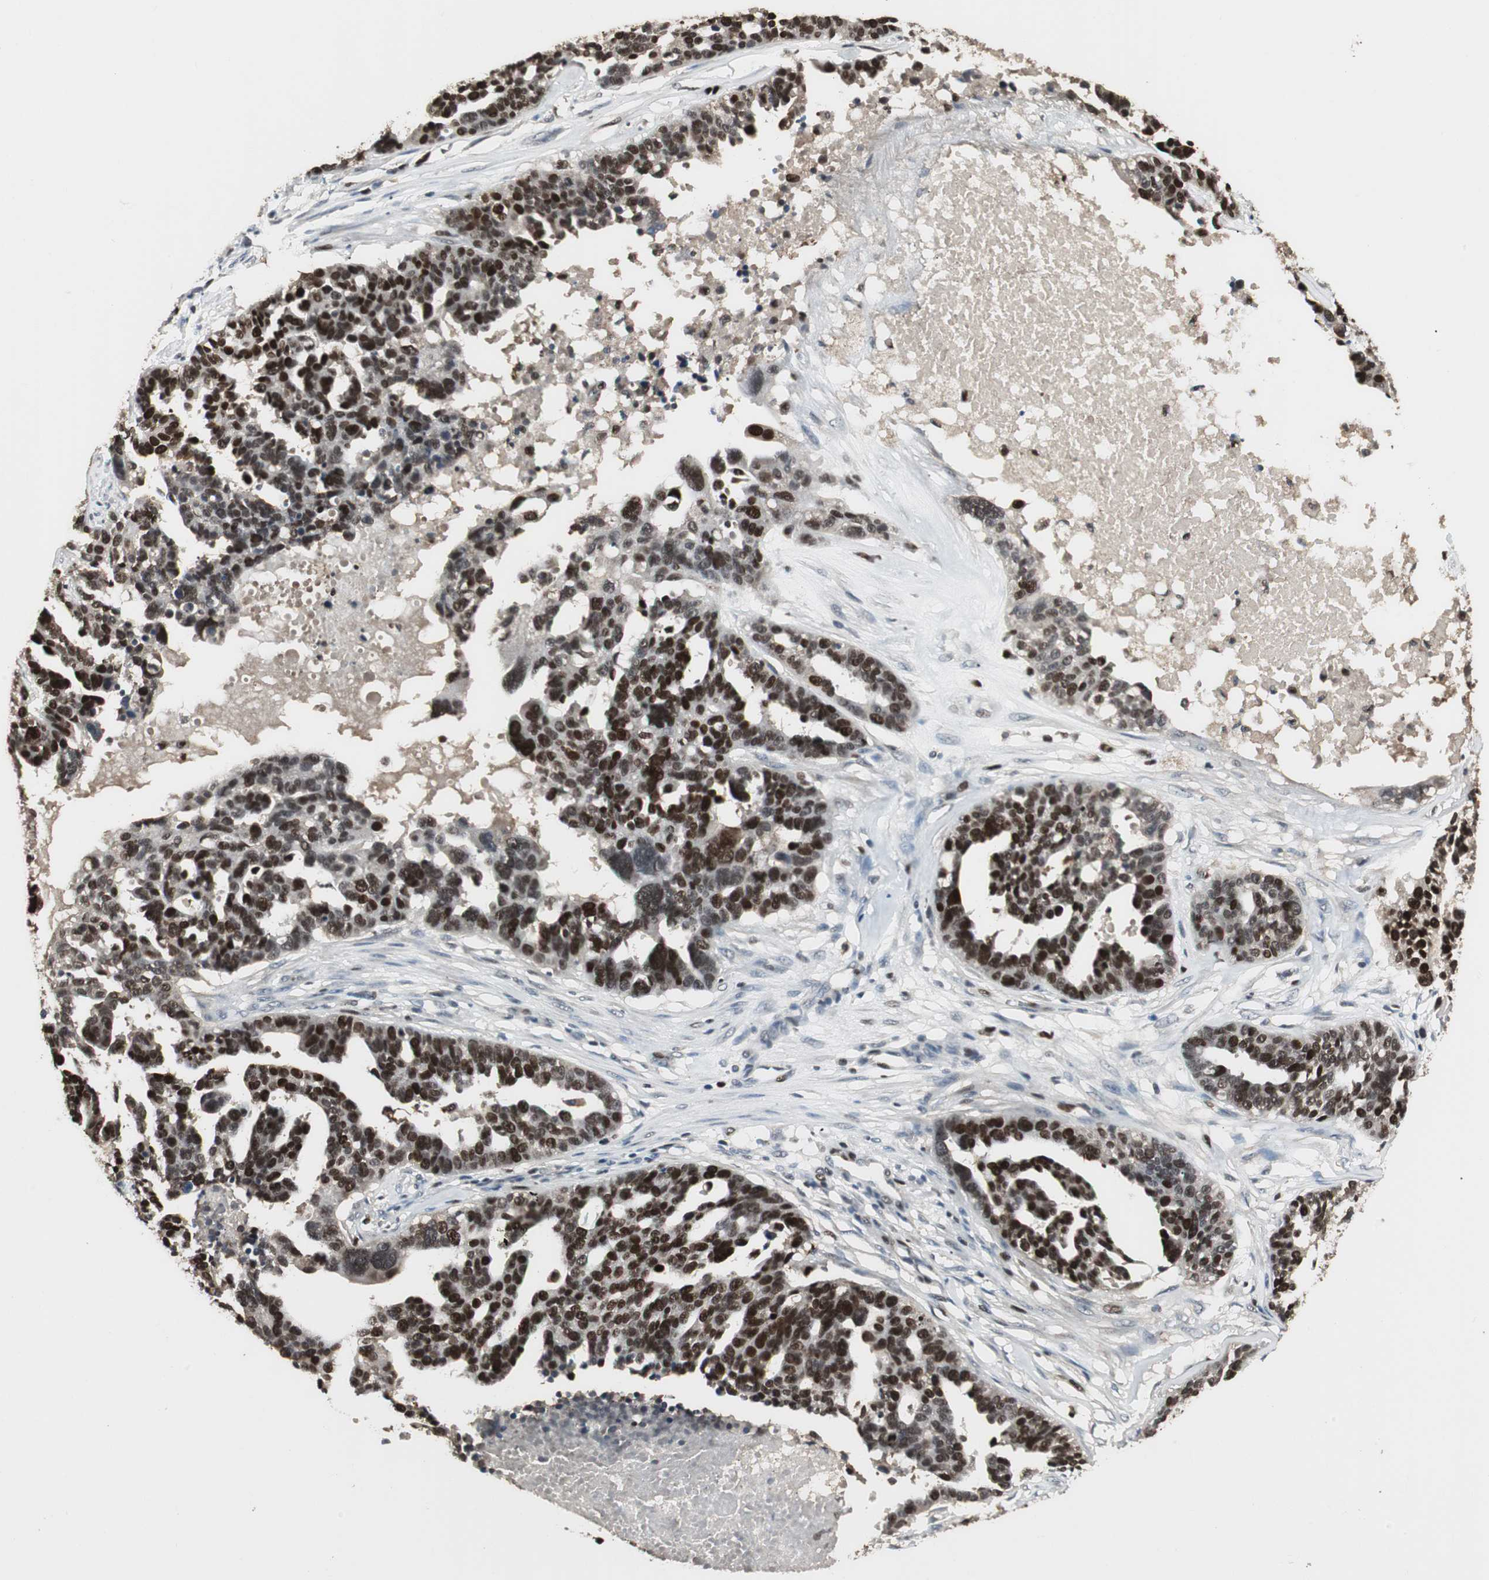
{"staining": {"intensity": "strong", "quantity": ">75%", "location": "nuclear"}, "tissue": "ovarian cancer", "cell_type": "Tumor cells", "image_type": "cancer", "snomed": [{"axis": "morphology", "description": "Cystadenocarcinoma, serous, NOS"}, {"axis": "topography", "description": "Ovary"}], "caption": "Protein analysis of ovarian serous cystadenocarcinoma tissue exhibits strong nuclear staining in approximately >75% of tumor cells.", "gene": "FEN1", "patient": {"sex": "female", "age": 59}}